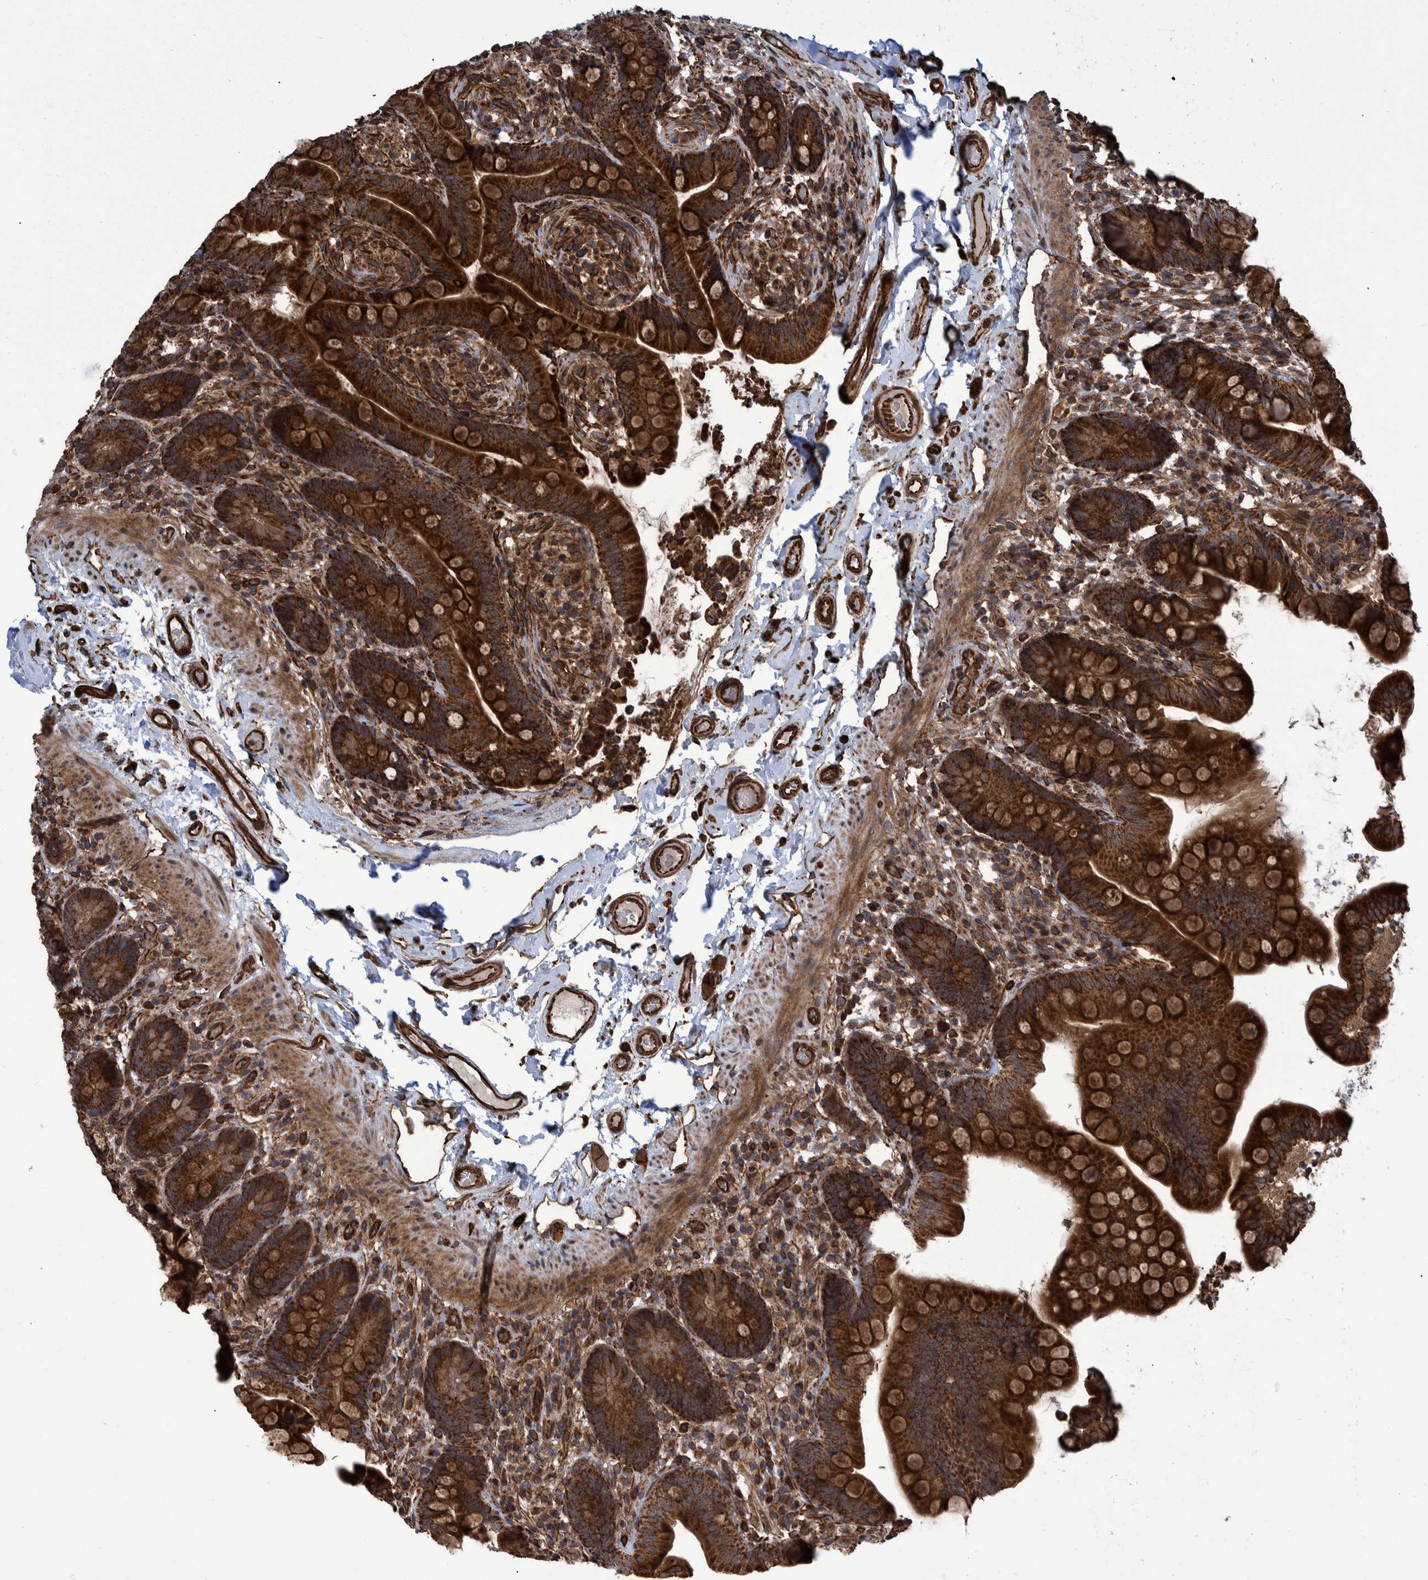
{"staining": {"intensity": "strong", "quantity": ">75%", "location": "cytoplasmic/membranous"}, "tissue": "colon", "cell_type": "Endothelial cells", "image_type": "normal", "snomed": [{"axis": "morphology", "description": "Normal tissue, NOS"}, {"axis": "topography", "description": "Smooth muscle"}, {"axis": "topography", "description": "Colon"}], "caption": "IHC (DAB (3,3'-diaminobenzidine)) staining of normal human colon shows strong cytoplasmic/membranous protein staining in approximately >75% of endothelial cells.", "gene": "TNFRSF10B", "patient": {"sex": "male", "age": 73}}